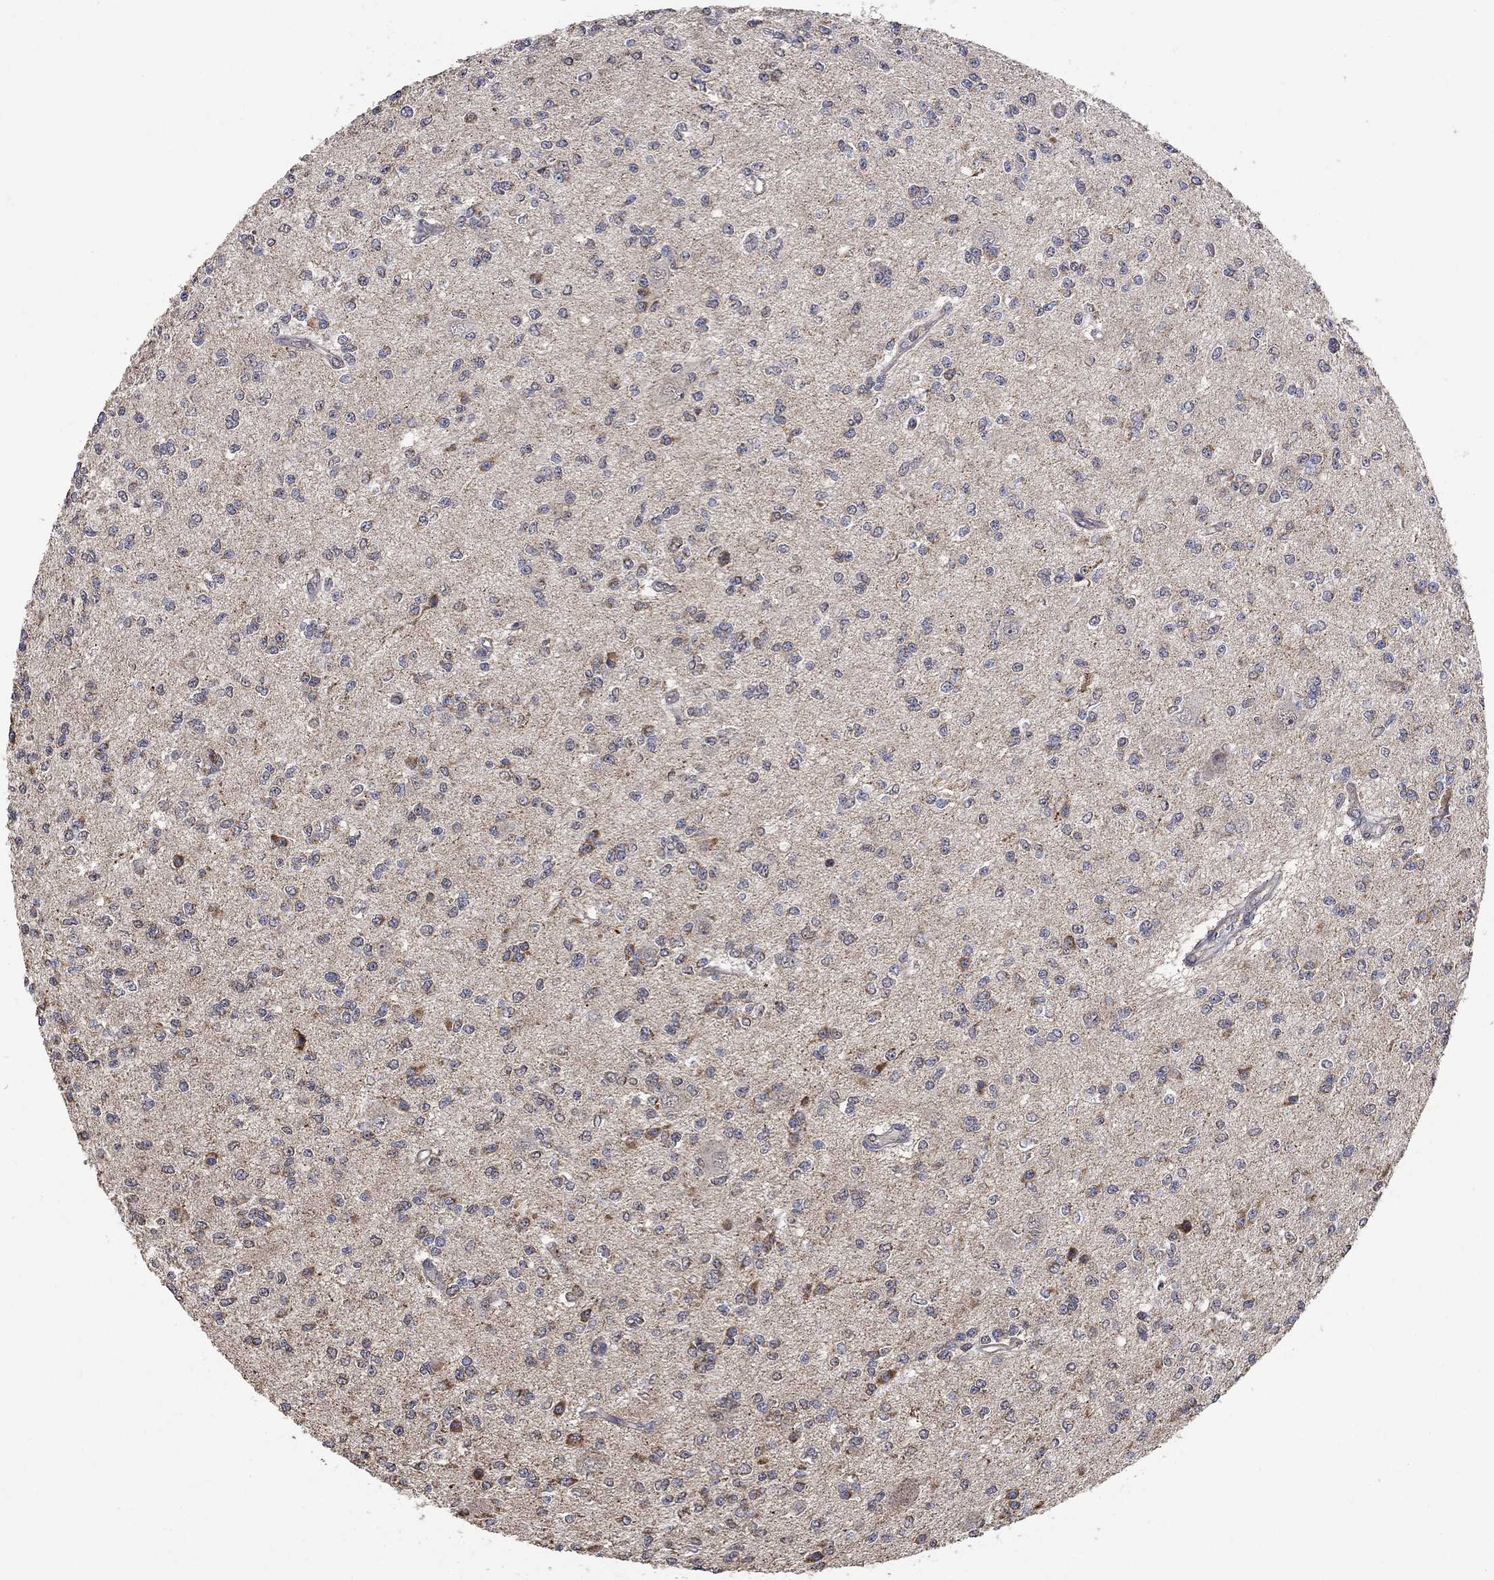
{"staining": {"intensity": "negative", "quantity": "none", "location": "none"}, "tissue": "glioma", "cell_type": "Tumor cells", "image_type": "cancer", "snomed": [{"axis": "morphology", "description": "Glioma, malignant, Low grade"}, {"axis": "topography", "description": "Brain"}], "caption": "Malignant low-grade glioma was stained to show a protein in brown. There is no significant positivity in tumor cells.", "gene": "ANKRA2", "patient": {"sex": "male", "age": 67}}